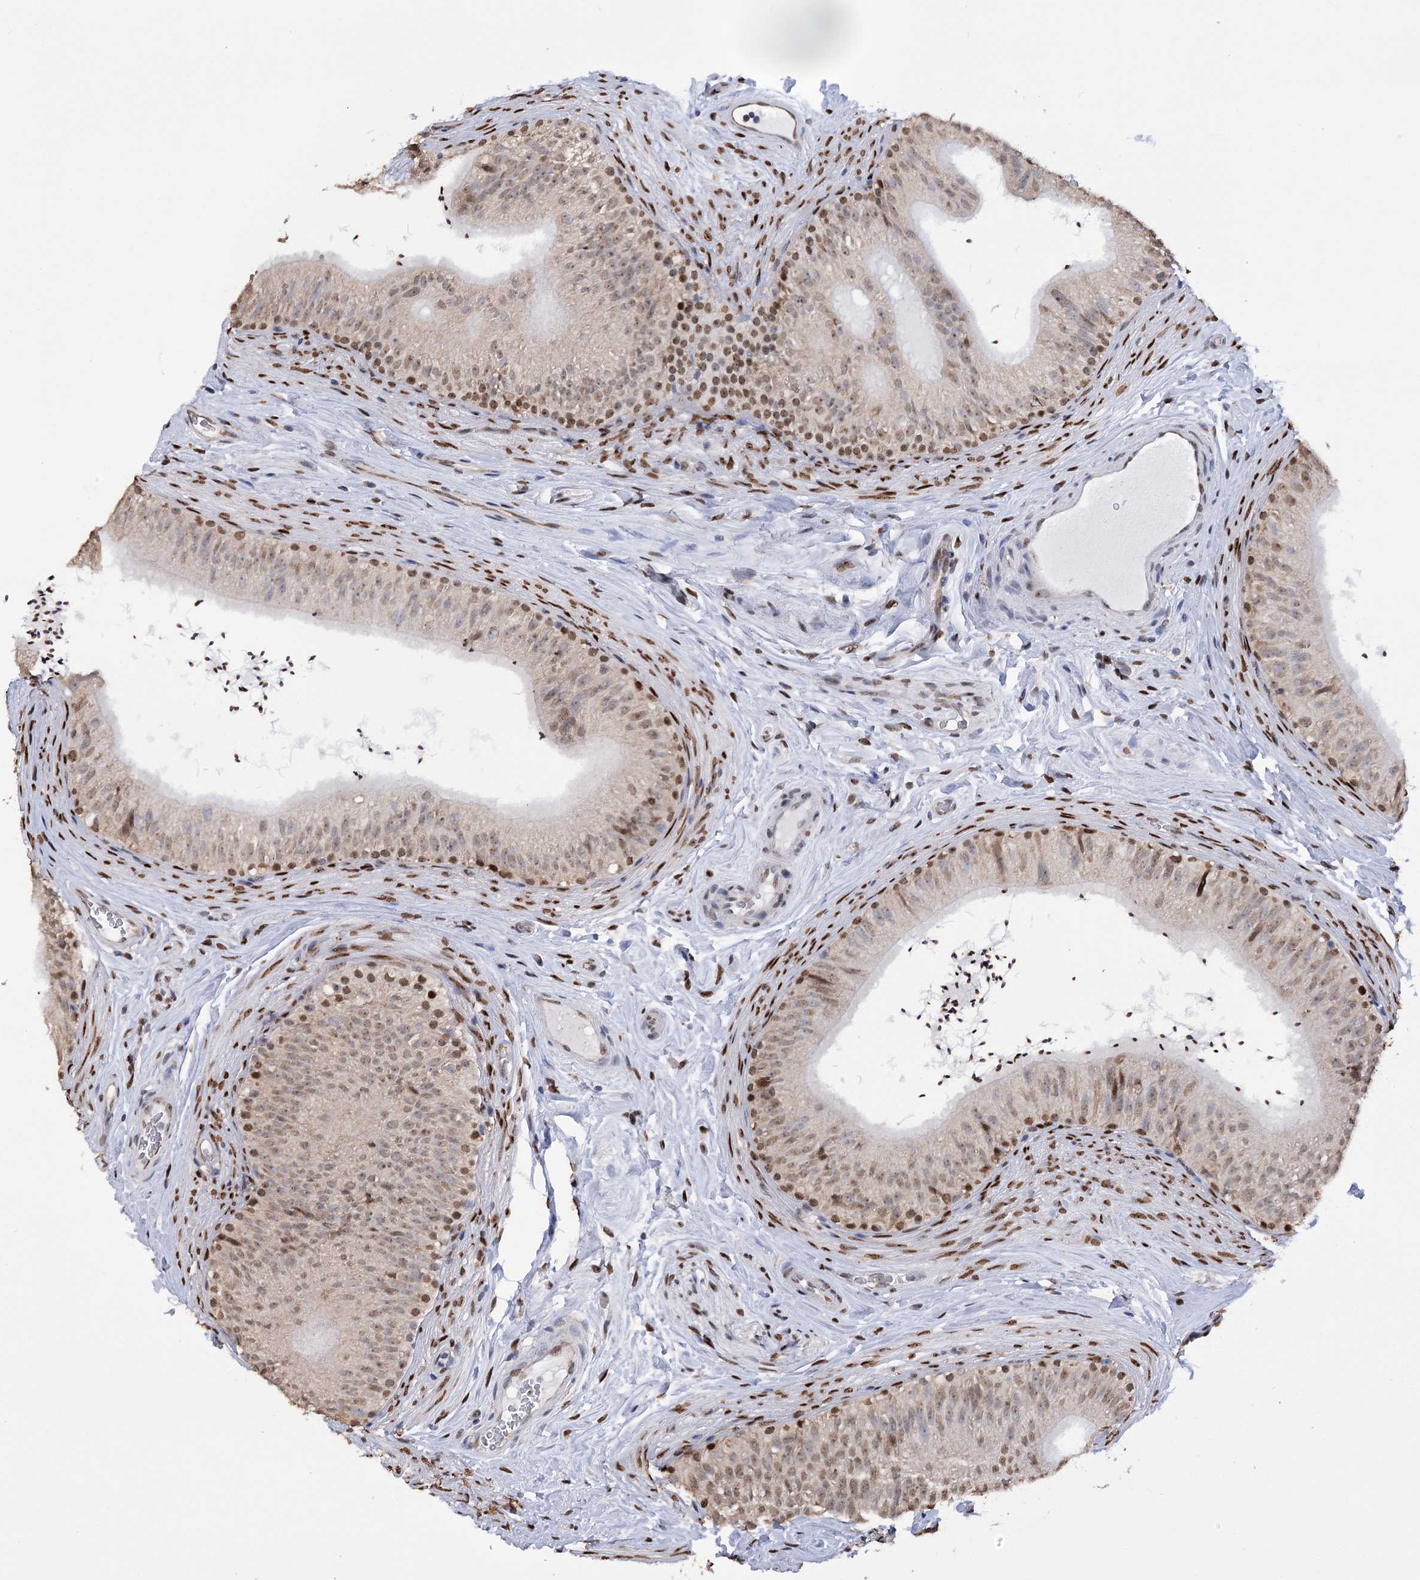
{"staining": {"intensity": "moderate", "quantity": ">75%", "location": "nuclear"}, "tissue": "epididymis", "cell_type": "Glandular cells", "image_type": "normal", "snomed": [{"axis": "morphology", "description": "Normal tissue, NOS"}, {"axis": "topography", "description": "Epididymis"}], "caption": "Protein analysis of unremarkable epididymis reveals moderate nuclear staining in approximately >75% of glandular cells. (DAB = brown stain, brightfield microscopy at high magnification).", "gene": "NFU1", "patient": {"sex": "male", "age": 46}}